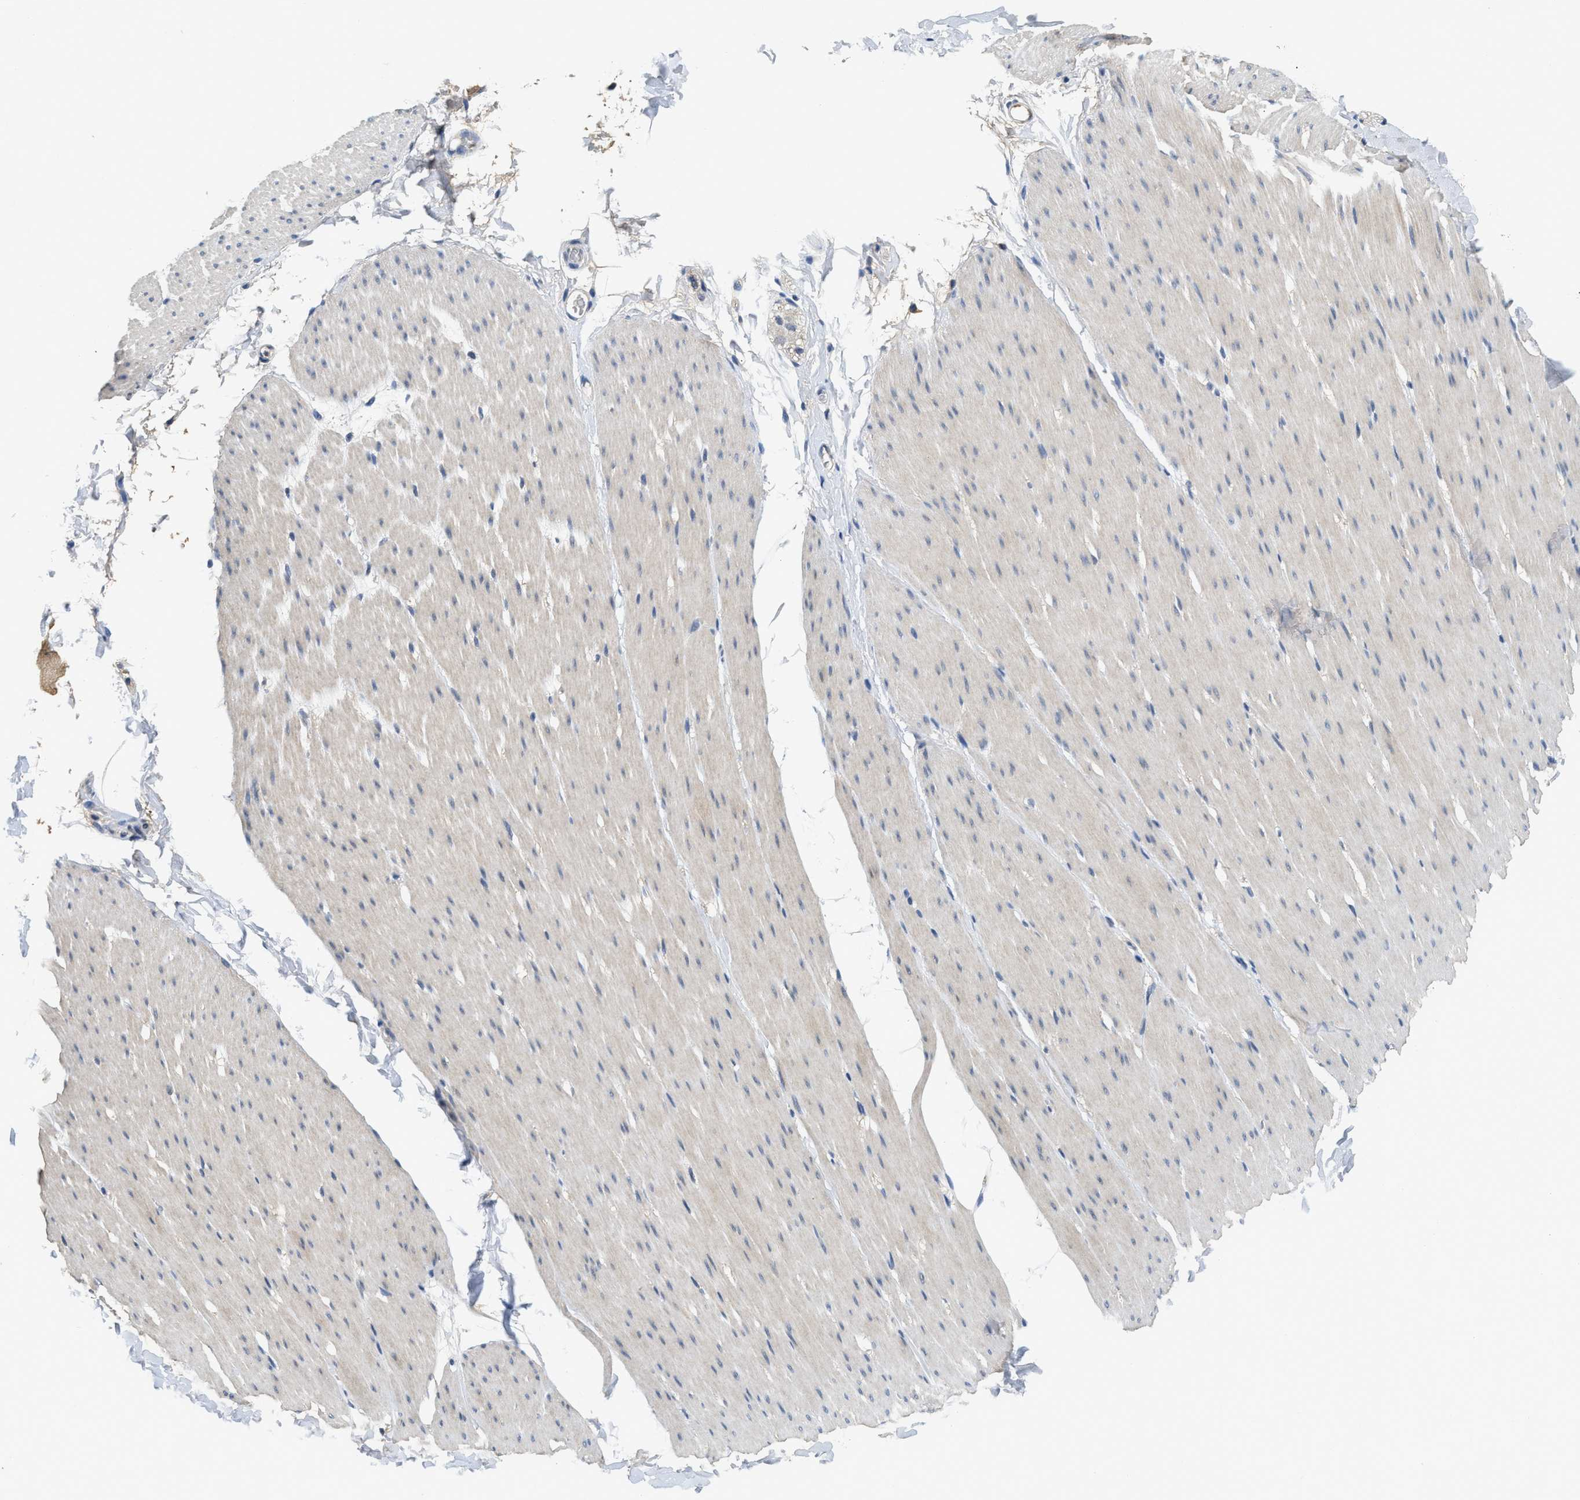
{"staining": {"intensity": "negative", "quantity": "none", "location": "none"}, "tissue": "smooth muscle", "cell_type": "Smooth muscle cells", "image_type": "normal", "snomed": [{"axis": "morphology", "description": "Normal tissue, NOS"}, {"axis": "topography", "description": "Smooth muscle"}, {"axis": "topography", "description": "Colon"}], "caption": "IHC image of unremarkable smooth muscle stained for a protein (brown), which reveals no positivity in smooth muscle cells.", "gene": "INHA", "patient": {"sex": "male", "age": 67}}